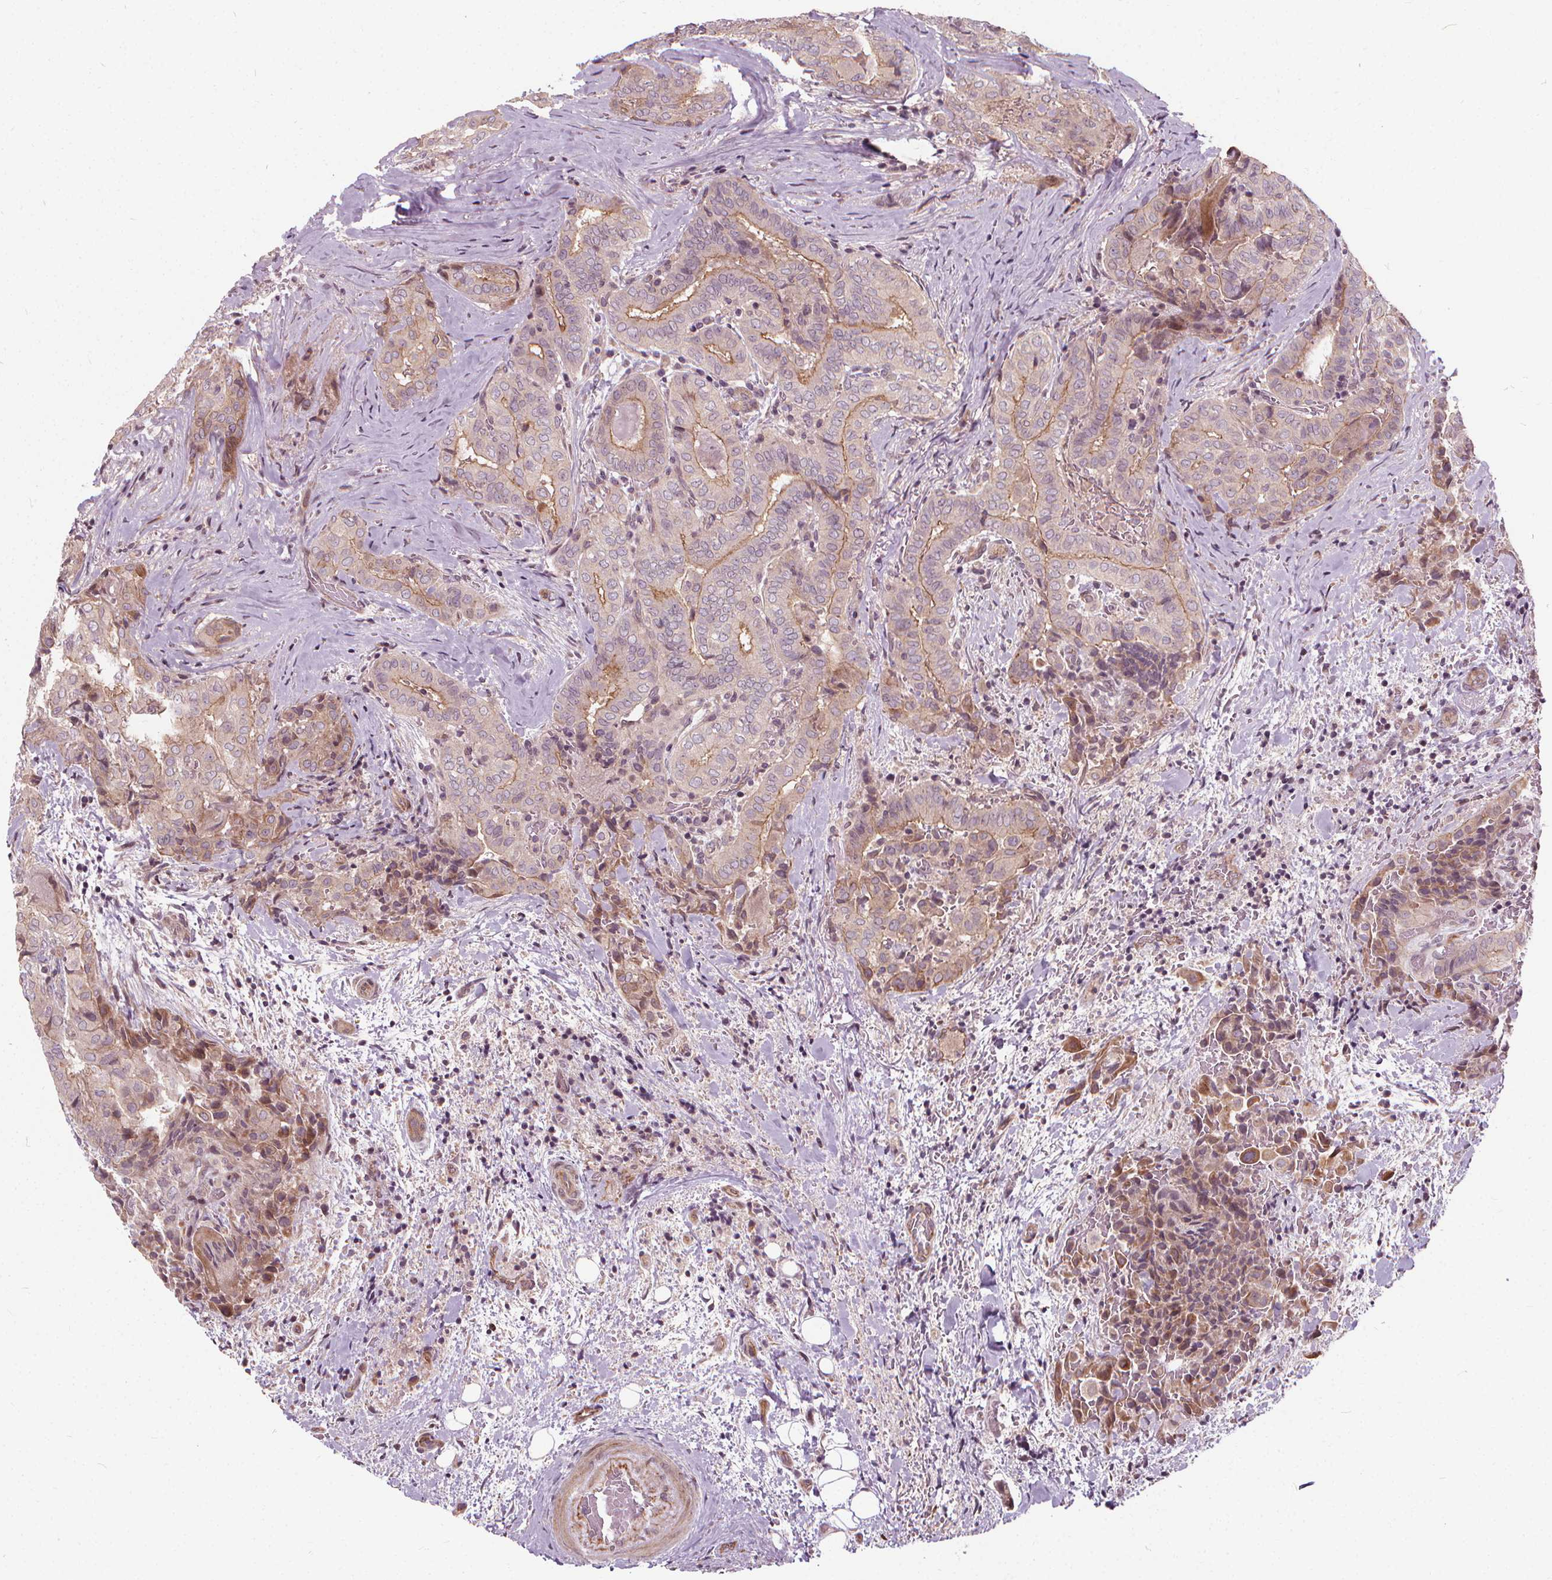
{"staining": {"intensity": "weak", "quantity": "25%-75%", "location": "cytoplasmic/membranous"}, "tissue": "thyroid cancer", "cell_type": "Tumor cells", "image_type": "cancer", "snomed": [{"axis": "morphology", "description": "Papillary adenocarcinoma, NOS"}, {"axis": "topography", "description": "Thyroid gland"}], "caption": "Protein analysis of thyroid papillary adenocarcinoma tissue shows weak cytoplasmic/membranous staining in approximately 25%-75% of tumor cells.", "gene": "INPP5E", "patient": {"sex": "female", "age": 61}}